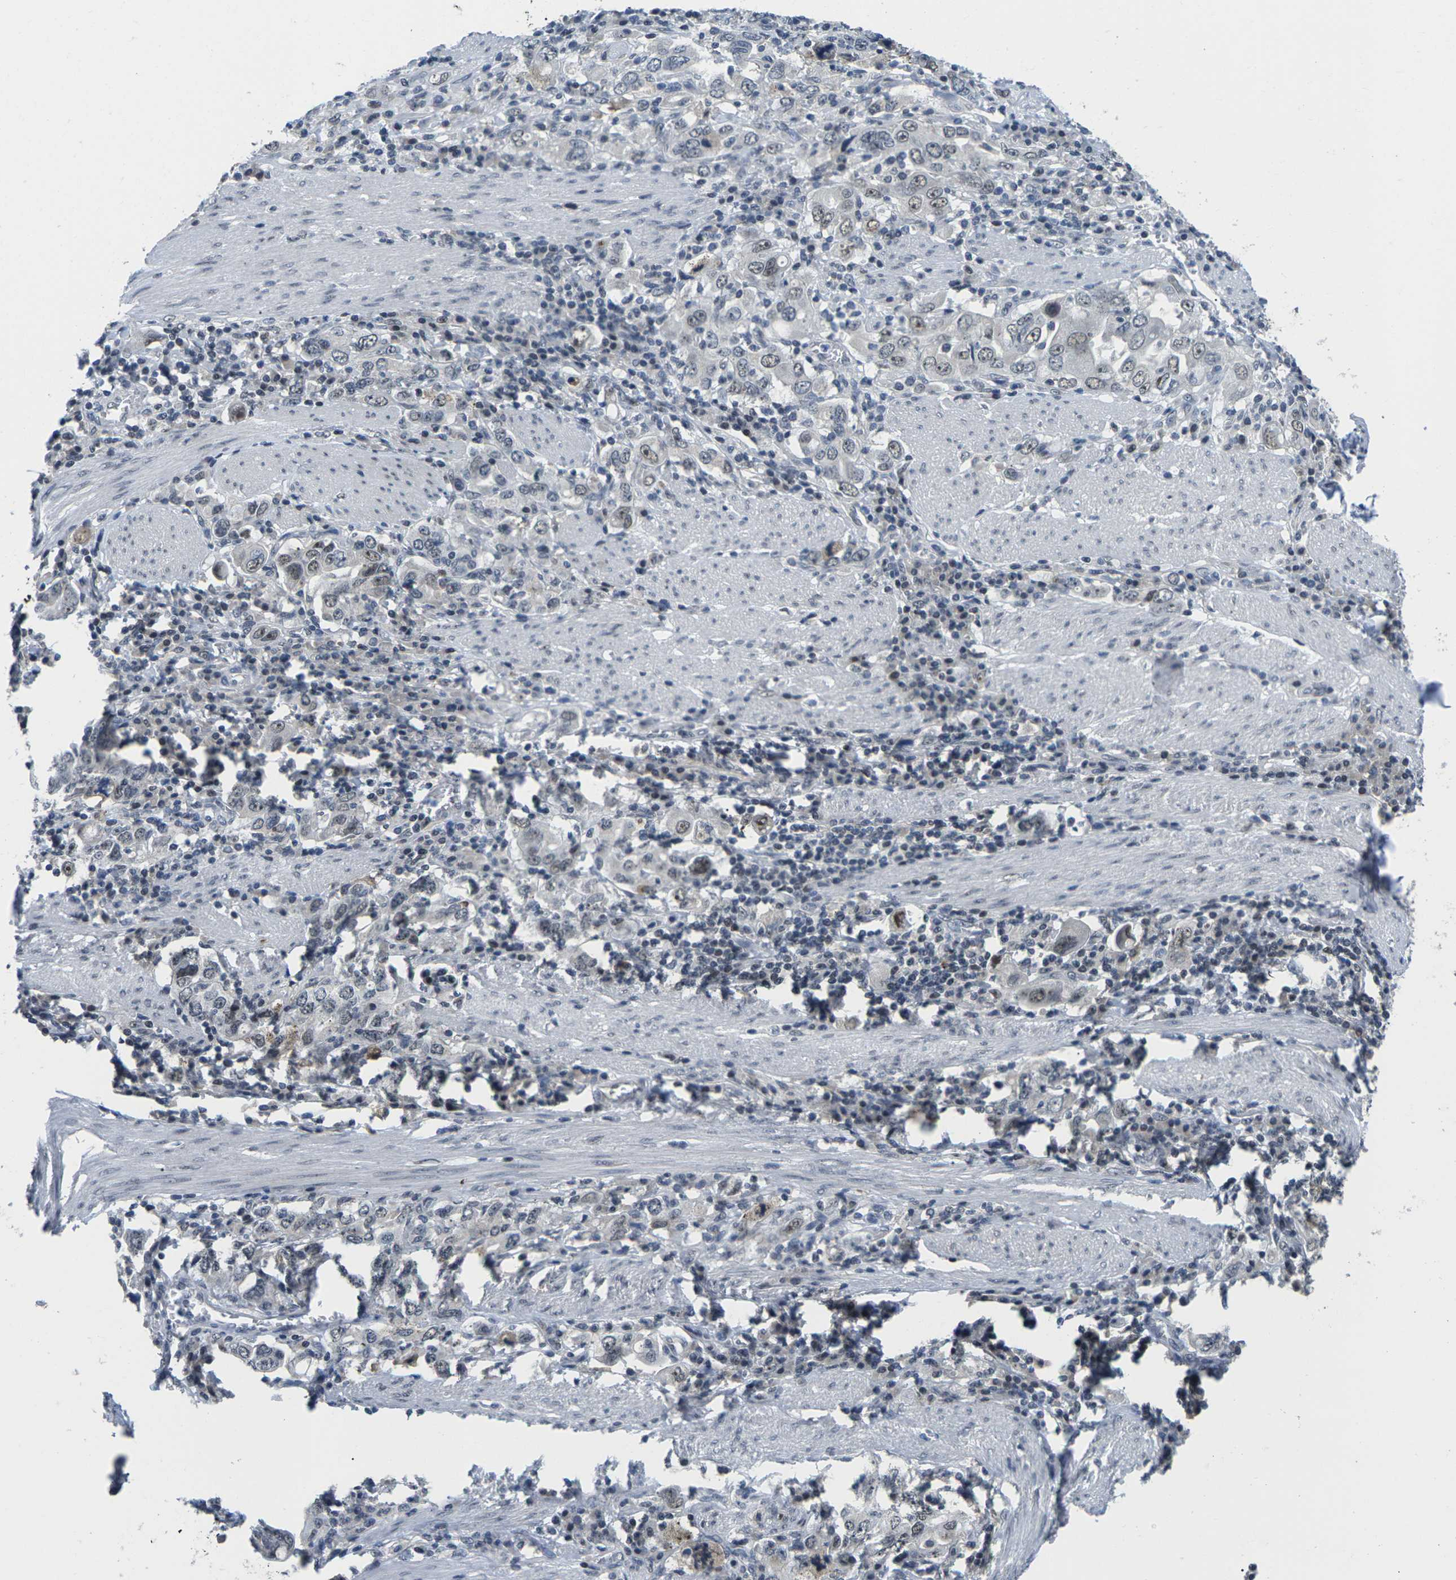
{"staining": {"intensity": "weak", "quantity": "<25%", "location": "nuclear"}, "tissue": "stomach cancer", "cell_type": "Tumor cells", "image_type": "cancer", "snomed": [{"axis": "morphology", "description": "Adenocarcinoma, NOS"}, {"axis": "topography", "description": "Stomach, upper"}], "caption": "This is an immunohistochemistry histopathology image of human adenocarcinoma (stomach). There is no positivity in tumor cells.", "gene": "NSRP1", "patient": {"sex": "male", "age": 62}}